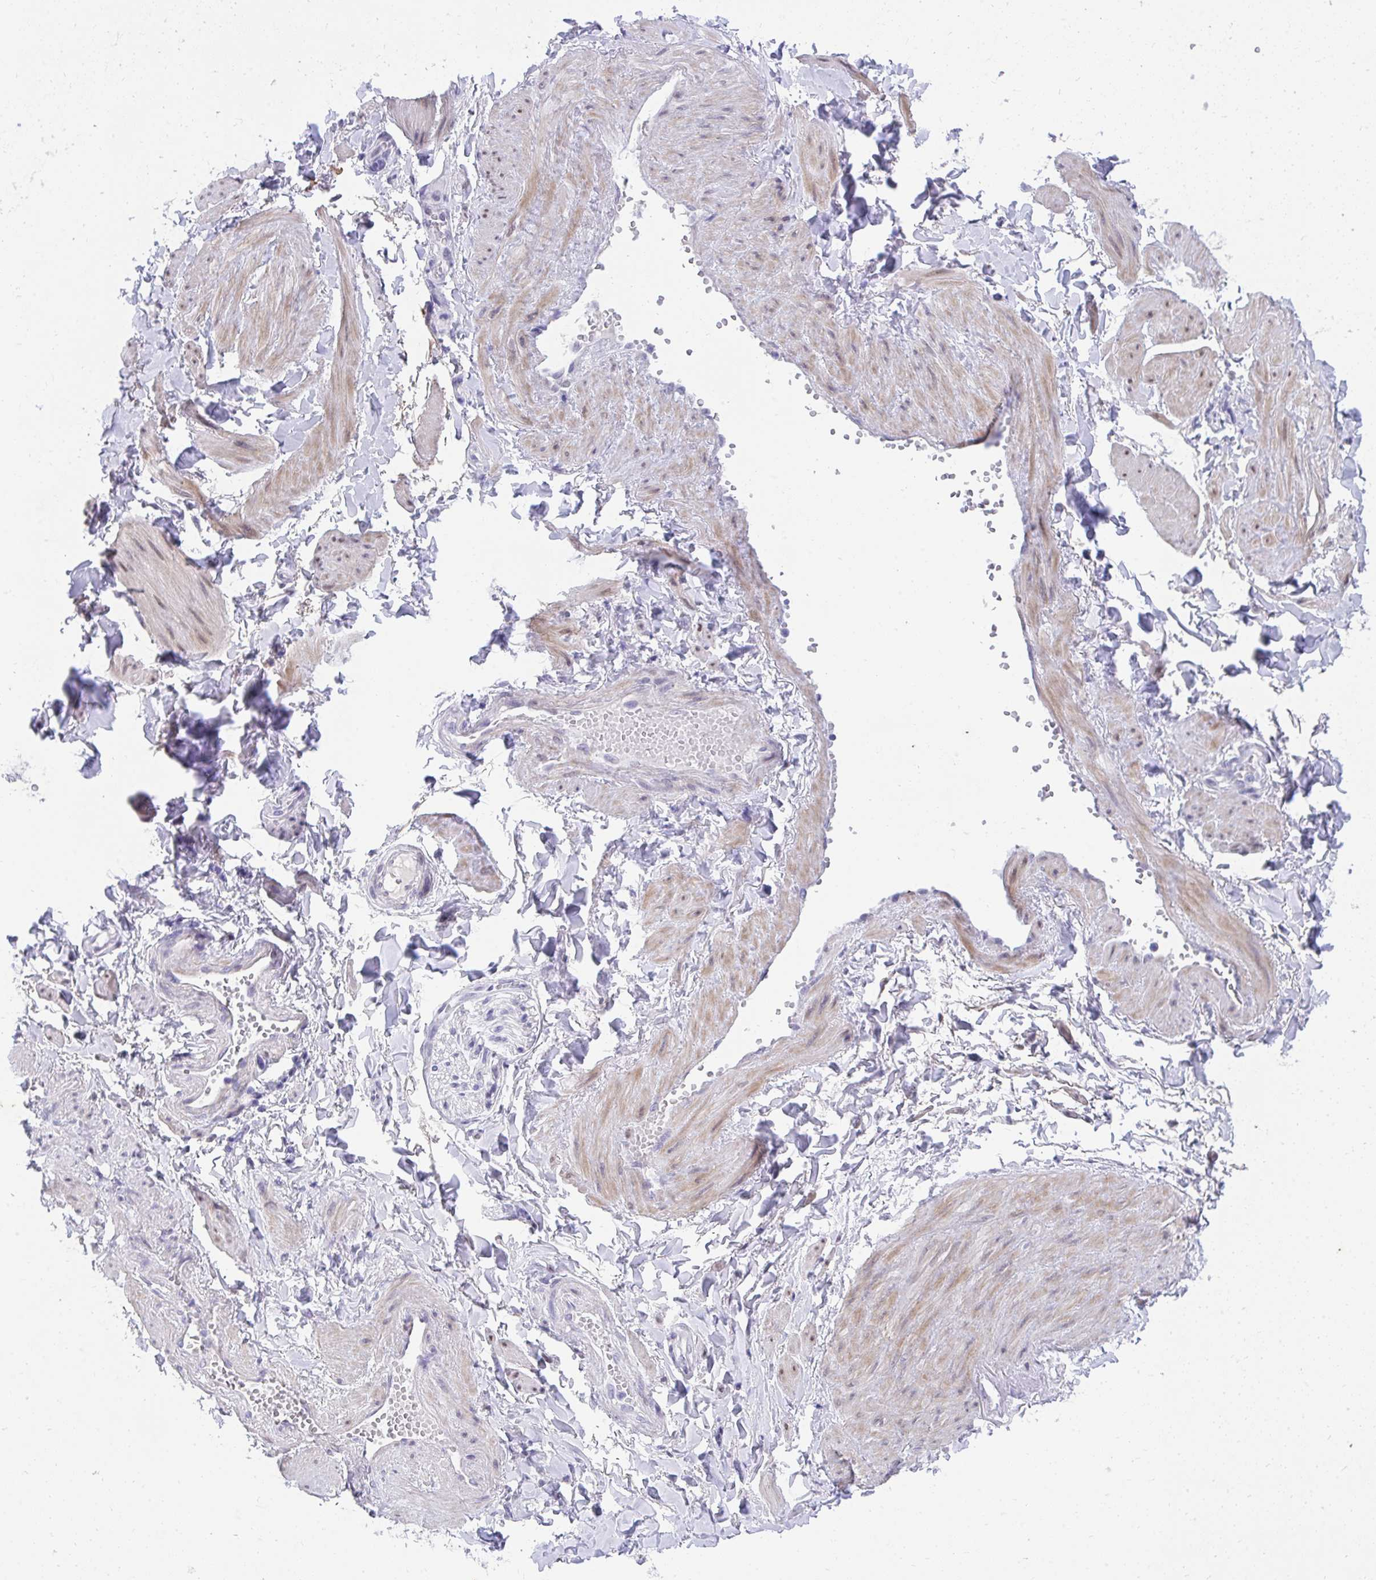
{"staining": {"intensity": "negative", "quantity": "none", "location": "none"}, "tissue": "adipose tissue", "cell_type": "Adipocytes", "image_type": "normal", "snomed": [{"axis": "morphology", "description": "Normal tissue, NOS"}, {"axis": "topography", "description": "Epididymis"}, {"axis": "topography", "description": "Peripheral nerve tissue"}], "caption": "This is a photomicrograph of immunohistochemistry (IHC) staining of normal adipose tissue, which shows no staining in adipocytes. The staining was performed using DAB (3,3'-diaminobenzidine) to visualize the protein expression in brown, while the nuclei were stained in blue with hematoxylin (Magnification: 20x).", "gene": "KLK1", "patient": {"sex": "male", "age": 32}}